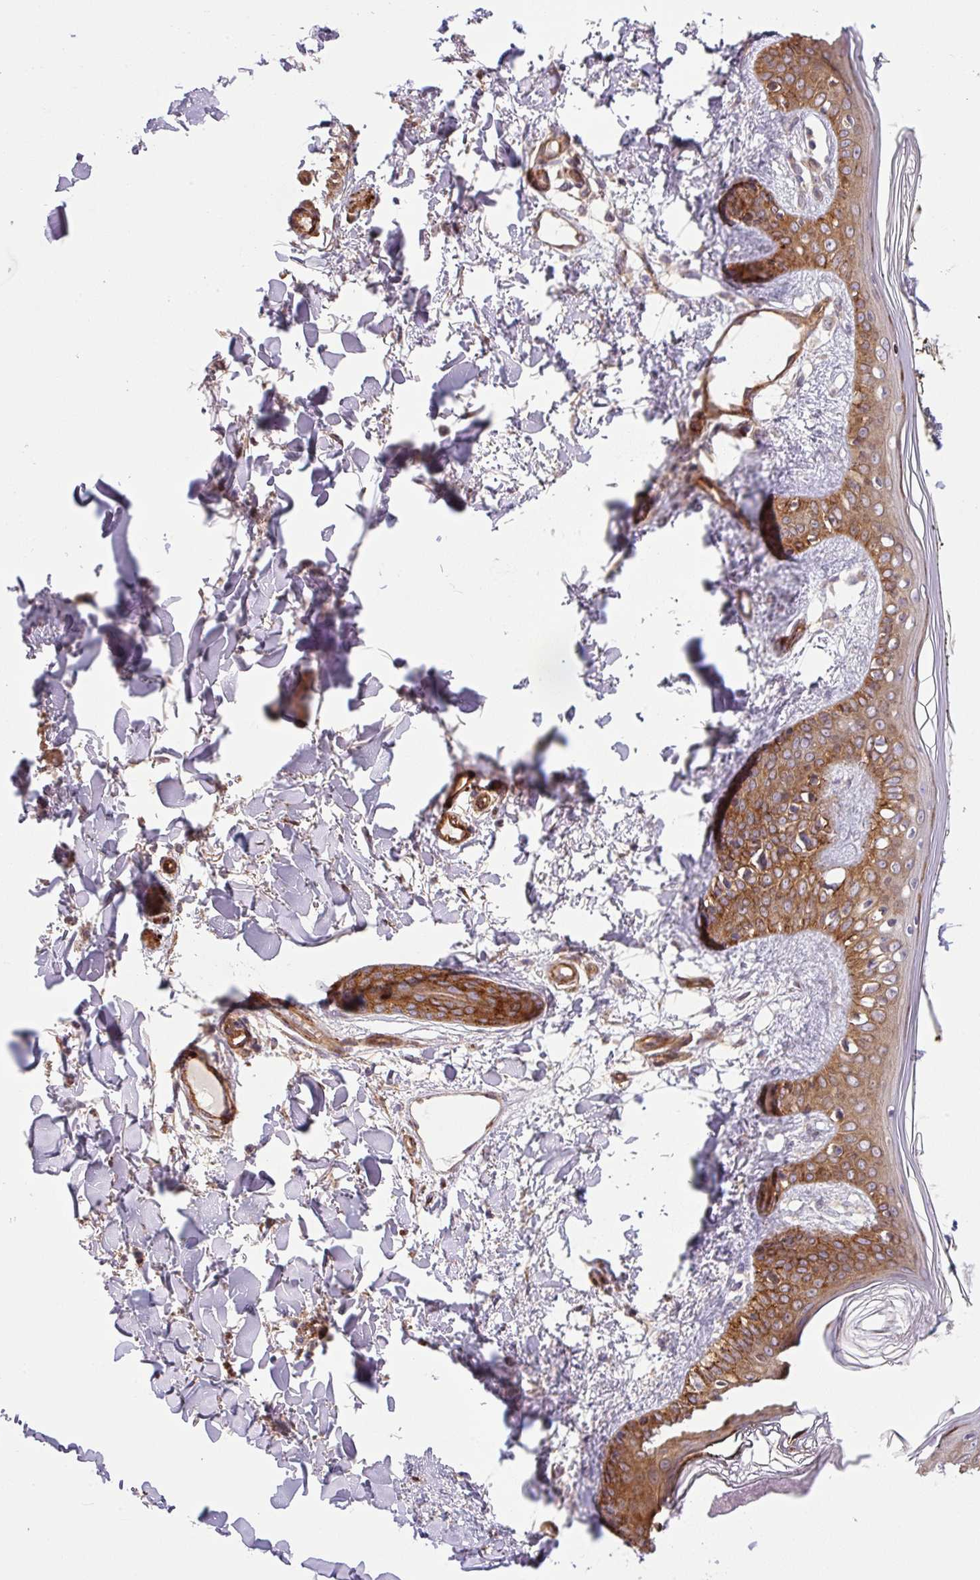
{"staining": {"intensity": "moderate", "quantity": ">75%", "location": "cytoplasmic/membranous"}, "tissue": "skin", "cell_type": "Fibroblasts", "image_type": "normal", "snomed": [{"axis": "morphology", "description": "Normal tissue, NOS"}, {"axis": "topography", "description": "Skin"}], "caption": "The micrograph displays staining of unremarkable skin, revealing moderate cytoplasmic/membranous protein positivity (brown color) within fibroblasts. (IHC, brightfield microscopy, high magnification).", "gene": "SEPTIN10", "patient": {"sex": "female", "age": 34}}